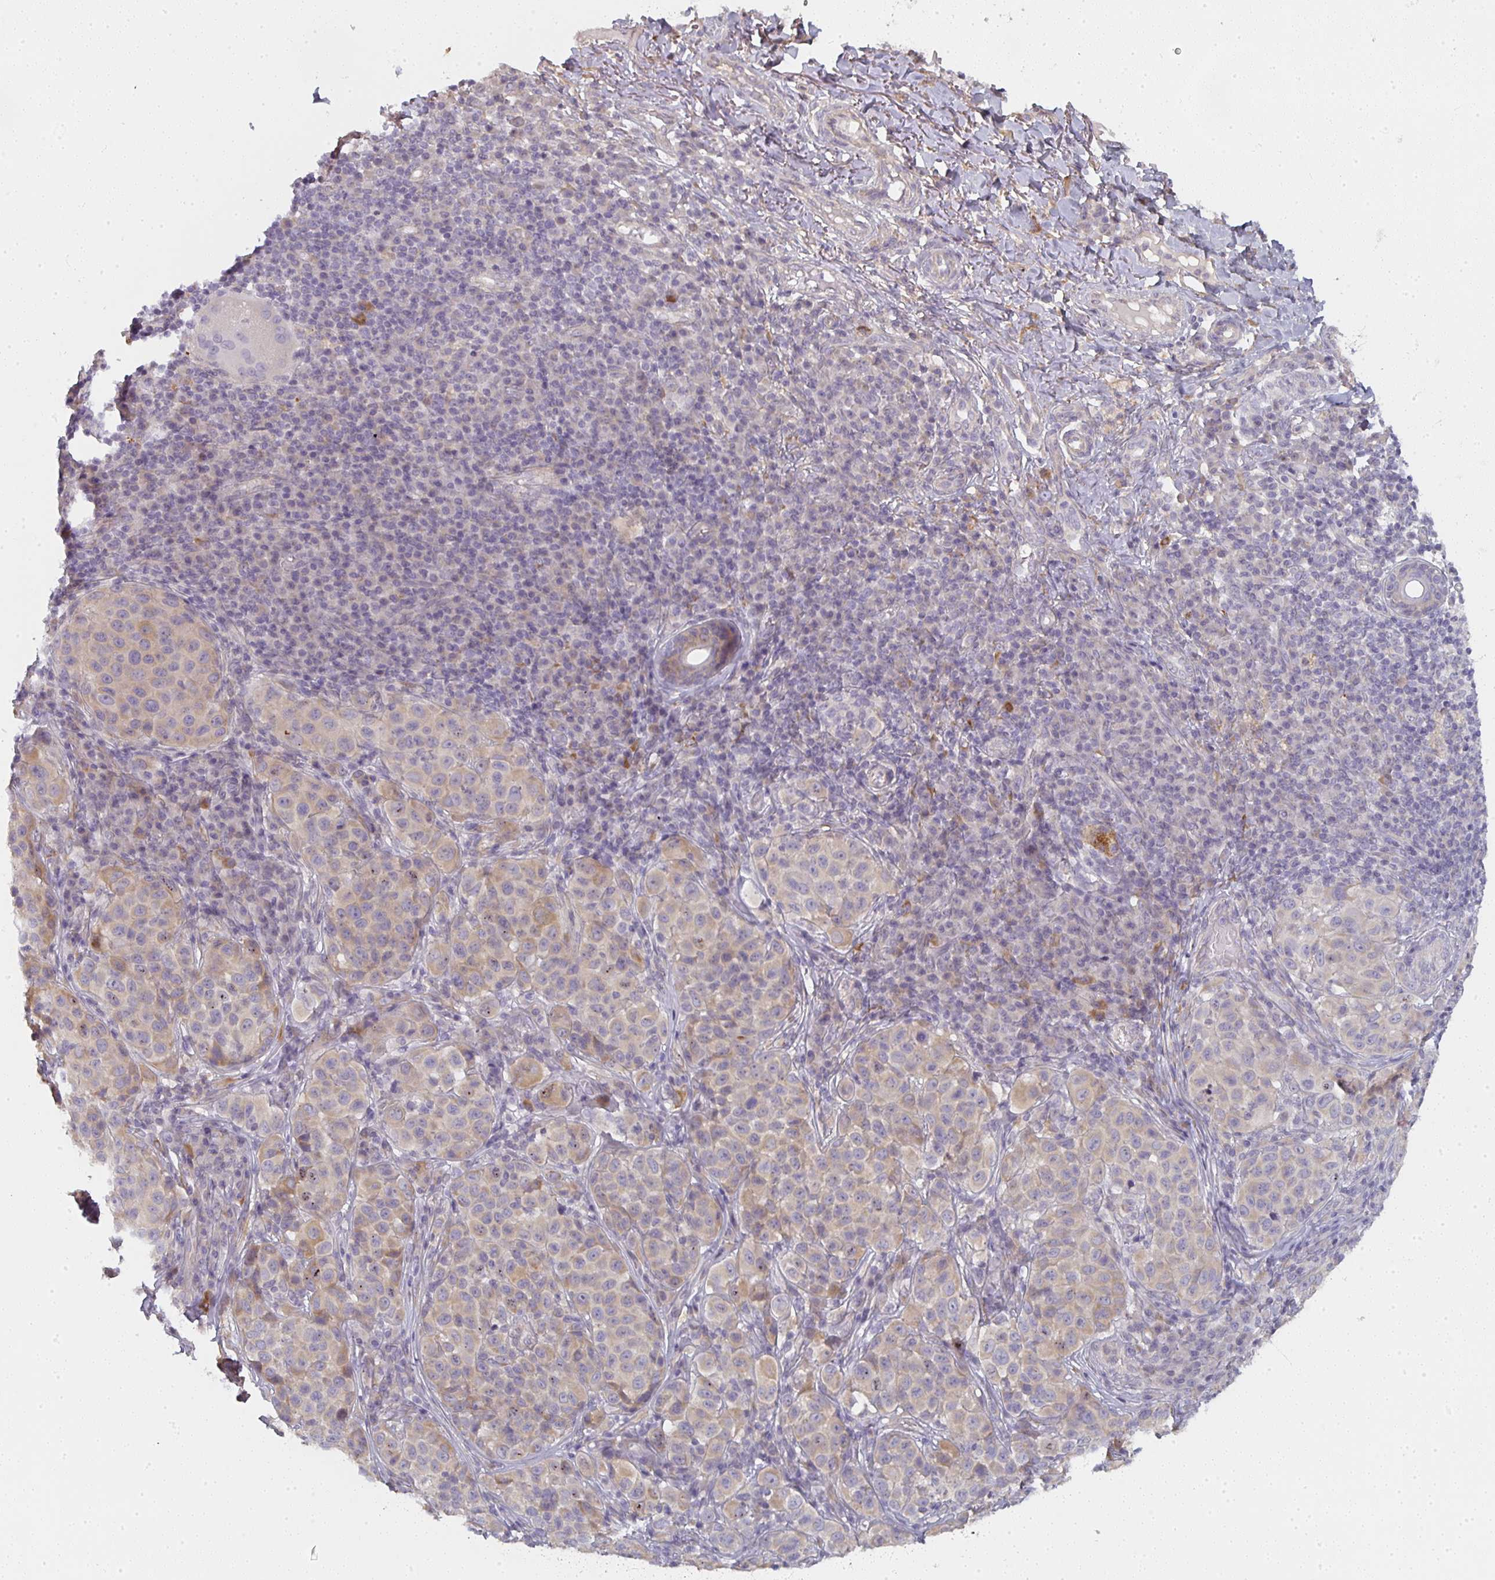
{"staining": {"intensity": "weak", "quantity": "25%-75%", "location": "cytoplasmic/membranous"}, "tissue": "melanoma", "cell_type": "Tumor cells", "image_type": "cancer", "snomed": [{"axis": "morphology", "description": "Malignant melanoma, NOS"}, {"axis": "topography", "description": "Skin"}], "caption": "About 25%-75% of tumor cells in human melanoma exhibit weak cytoplasmic/membranous protein staining as visualized by brown immunohistochemical staining.", "gene": "CTHRC1", "patient": {"sex": "male", "age": 38}}